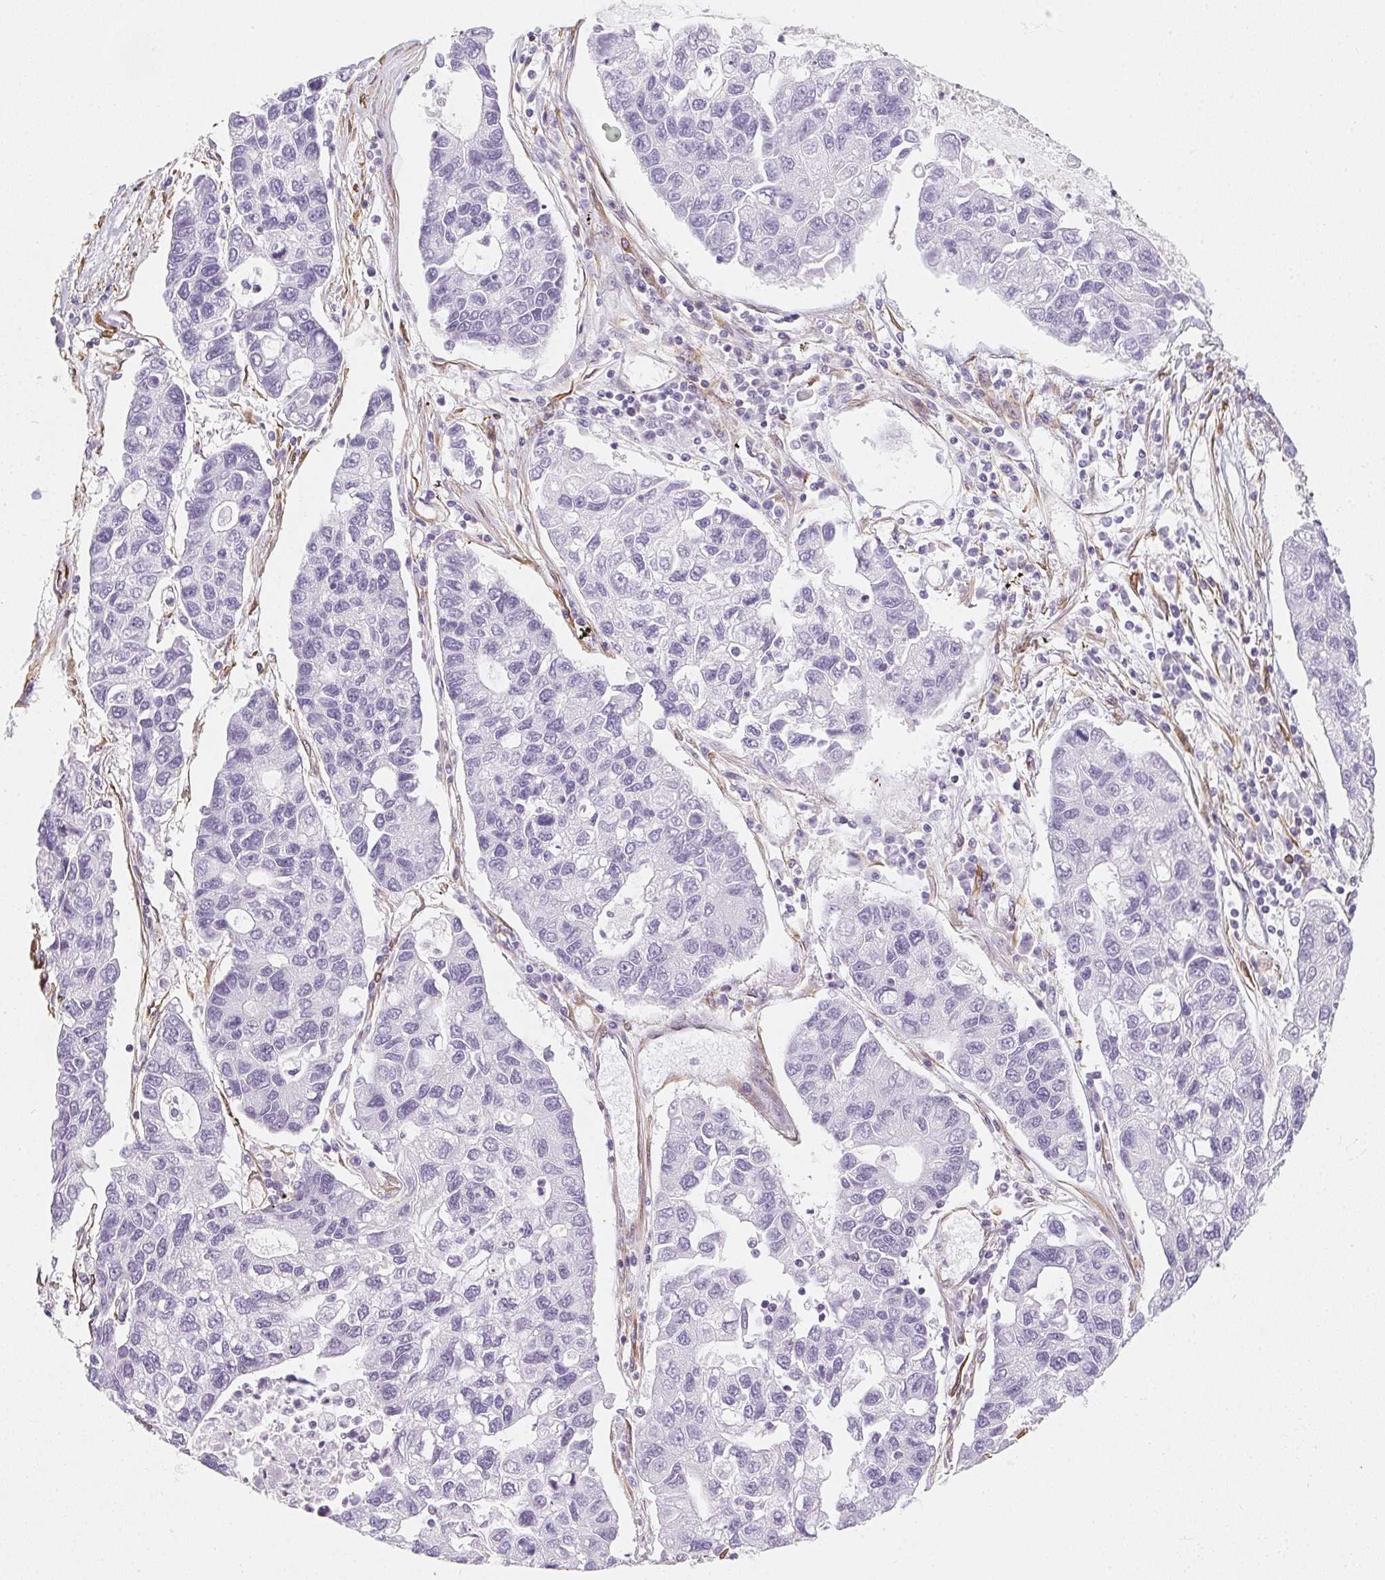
{"staining": {"intensity": "negative", "quantity": "none", "location": "none"}, "tissue": "lung cancer", "cell_type": "Tumor cells", "image_type": "cancer", "snomed": [{"axis": "morphology", "description": "Adenocarcinoma, NOS"}, {"axis": "topography", "description": "Bronchus"}, {"axis": "topography", "description": "Lung"}], "caption": "Tumor cells show no significant protein staining in lung adenocarcinoma.", "gene": "RSBN1", "patient": {"sex": "female", "age": 51}}